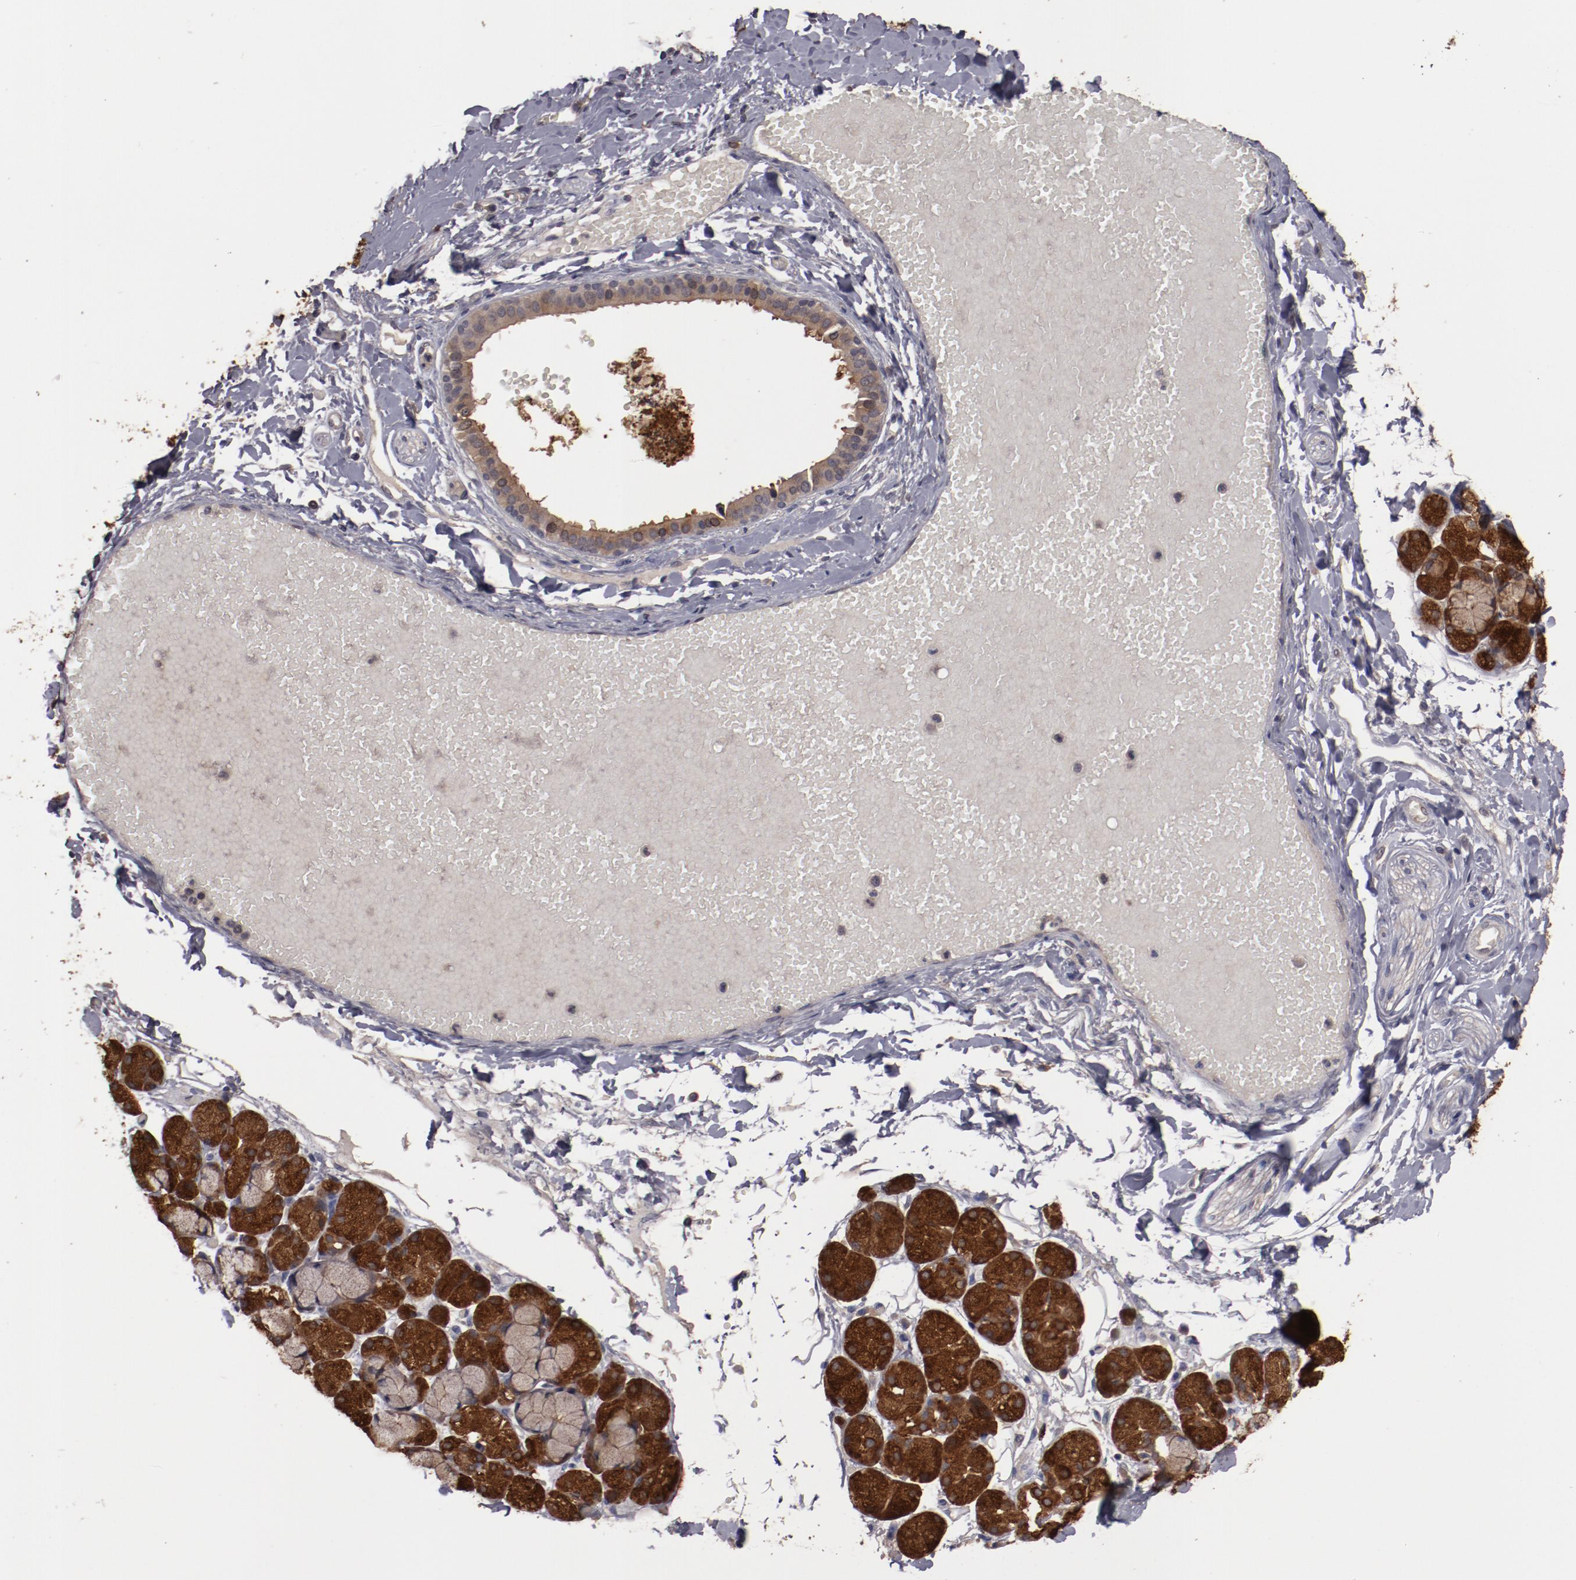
{"staining": {"intensity": "strong", "quantity": ">75%", "location": "cytoplasmic/membranous"}, "tissue": "salivary gland", "cell_type": "Glandular cells", "image_type": "normal", "snomed": [{"axis": "morphology", "description": "Normal tissue, NOS"}, {"axis": "topography", "description": "Skeletal muscle"}, {"axis": "topography", "description": "Oral tissue"}, {"axis": "topography", "description": "Salivary gland"}, {"axis": "topography", "description": "Peripheral nerve tissue"}], "caption": "Immunohistochemical staining of normal human salivary gland reveals strong cytoplasmic/membranous protein expression in about >75% of glandular cells.", "gene": "LRRC75B", "patient": {"sex": "male", "age": 54}}